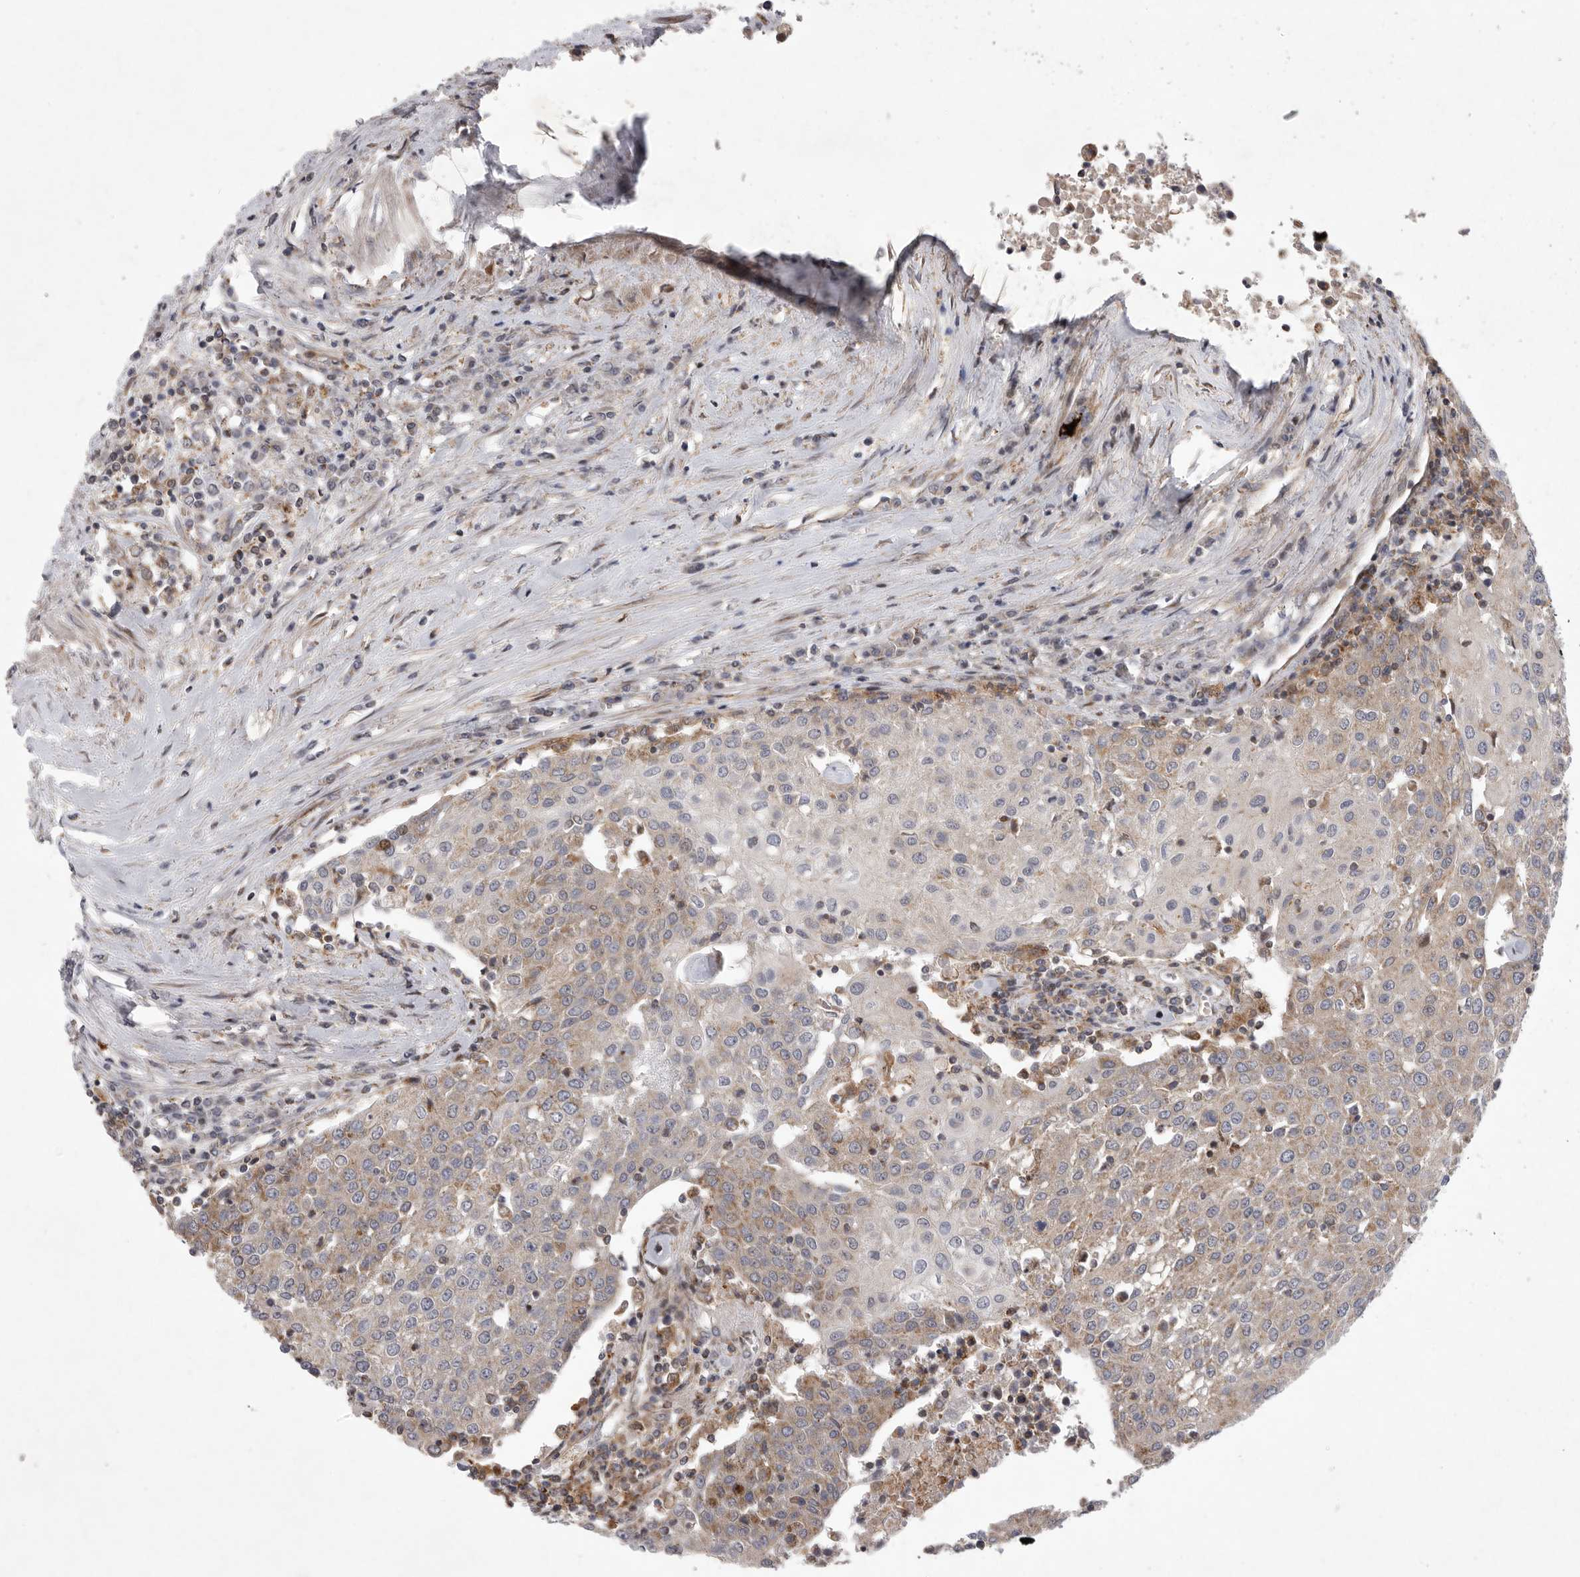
{"staining": {"intensity": "moderate", "quantity": "25%-75%", "location": "cytoplasmic/membranous"}, "tissue": "urothelial cancer", "cell_type": "Tumor cells", "image_type": "cancer", "snomed": [{"axis": "morphology", "description": "Urothelial carcinoma, High grade"}, {"axis": "topography", "description": "Urinary bladder"}], "caption": "Urothelial carcinoma (high-grade) stained with DAB (3,3'-diaminobenzidine) IHC shows medium levels of moderate cytoplasmic/membranous expression in approximately 25%-75% of tumor cells. Immunohistochemistry (ihc) stains the protein in brown and the nuclei are stained blue.", "gene": "MPZL1", "patient": {"sex": "female", "age": 85}}